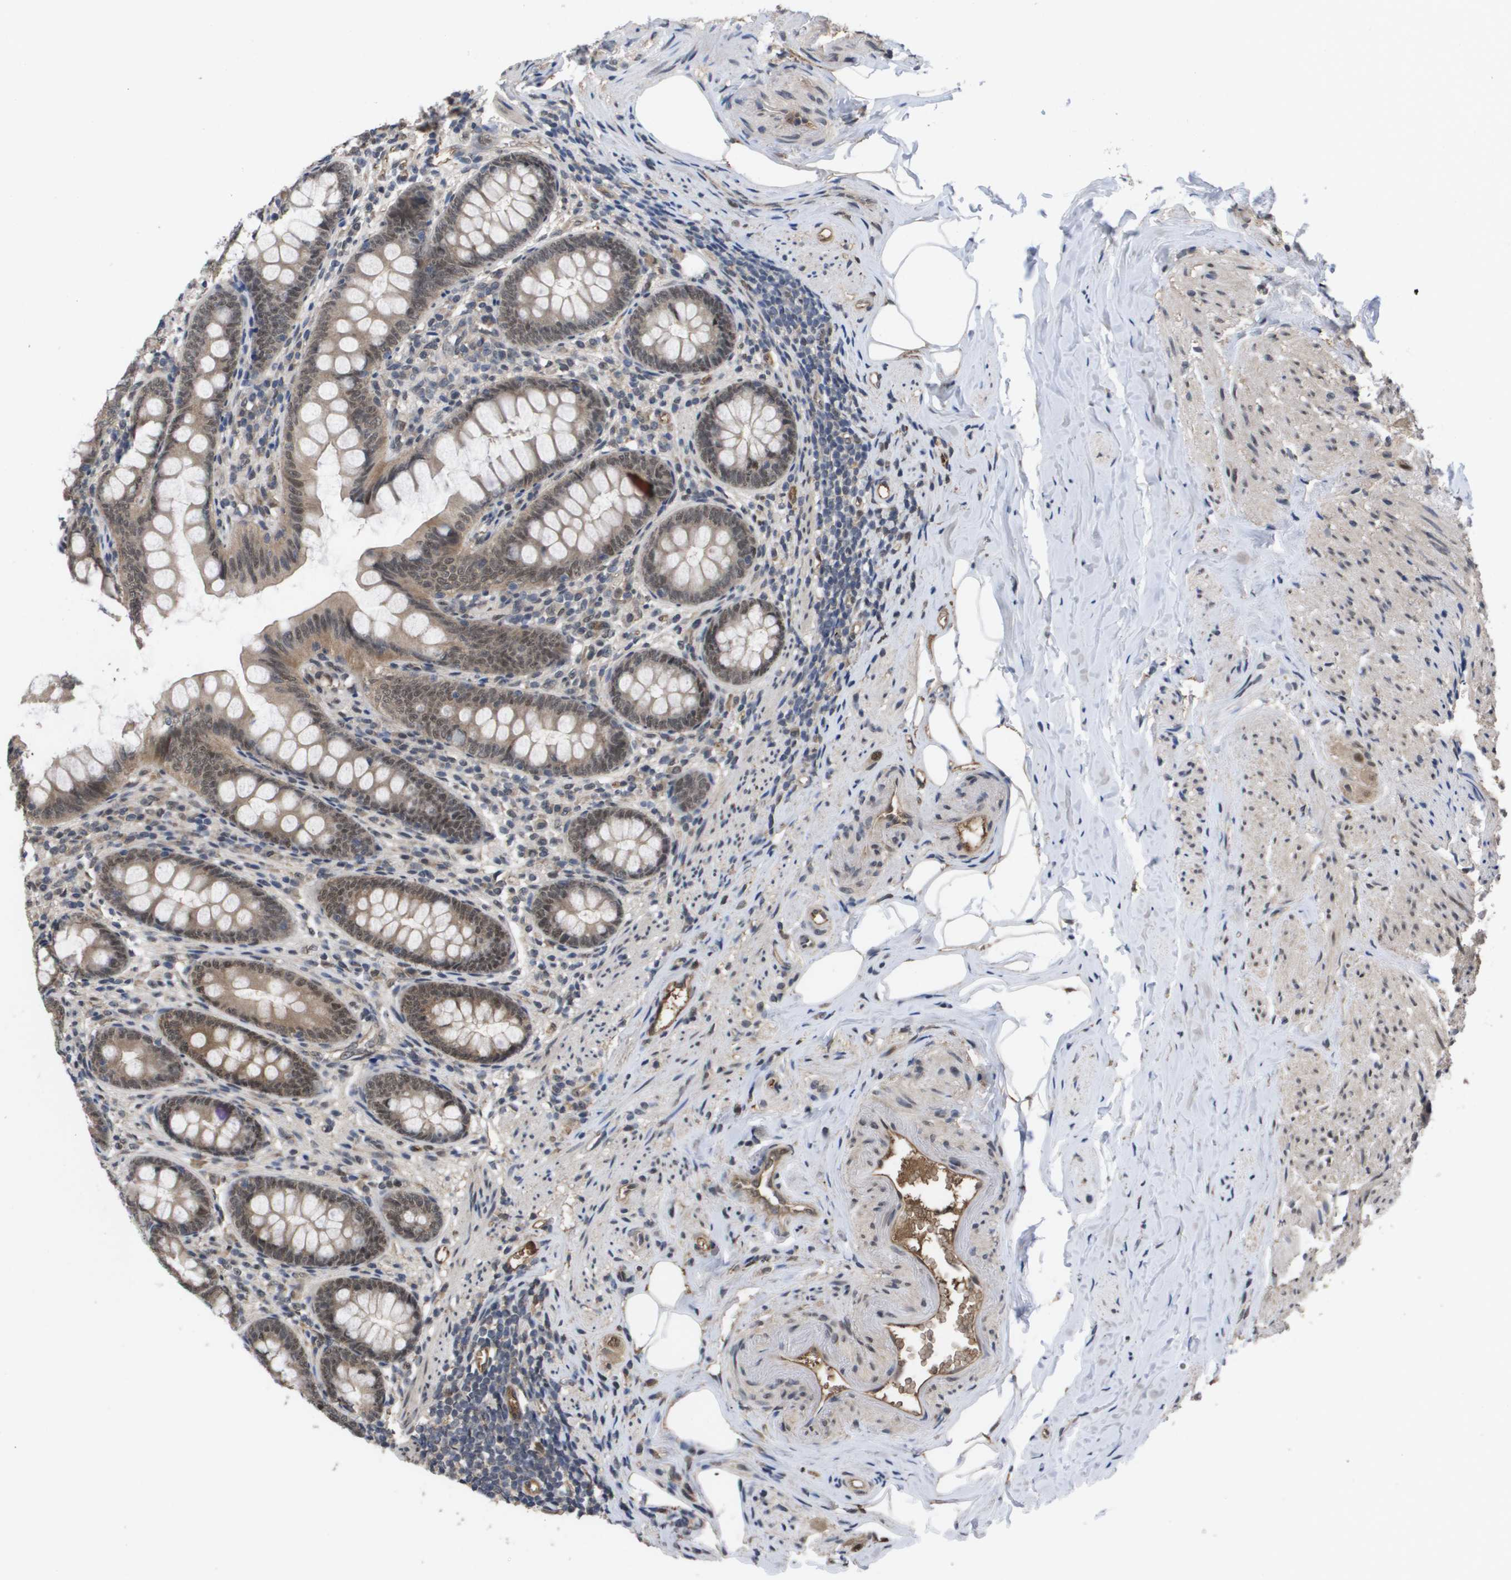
{"staining": {"intensity": "moderate", "quantity": ">75%", "location": "cytoplasmic/membranous,nuclear"}, "tissue": "appendix", "cell_type": "Glandular cells", "image_type": "normal", "snomed": [{"axis": "morphology", "description": "Normal tissue, NOS"}, {"axis": "topography", "description": "Appendix"}], "caption": "High-magnification brightfield microscopy of benign appendix stained with DAB (brown) and counterstained with hematoxylin (blue). glandular cells exhibit moderate cytoplasmic/membranous,nuclear staining is identified in about>75% of cells. (Brightfield microscopy of DAB IHC at high magnification).", "gene": "AMBRA1", "patient": {"sex": "female", "age": 77}}